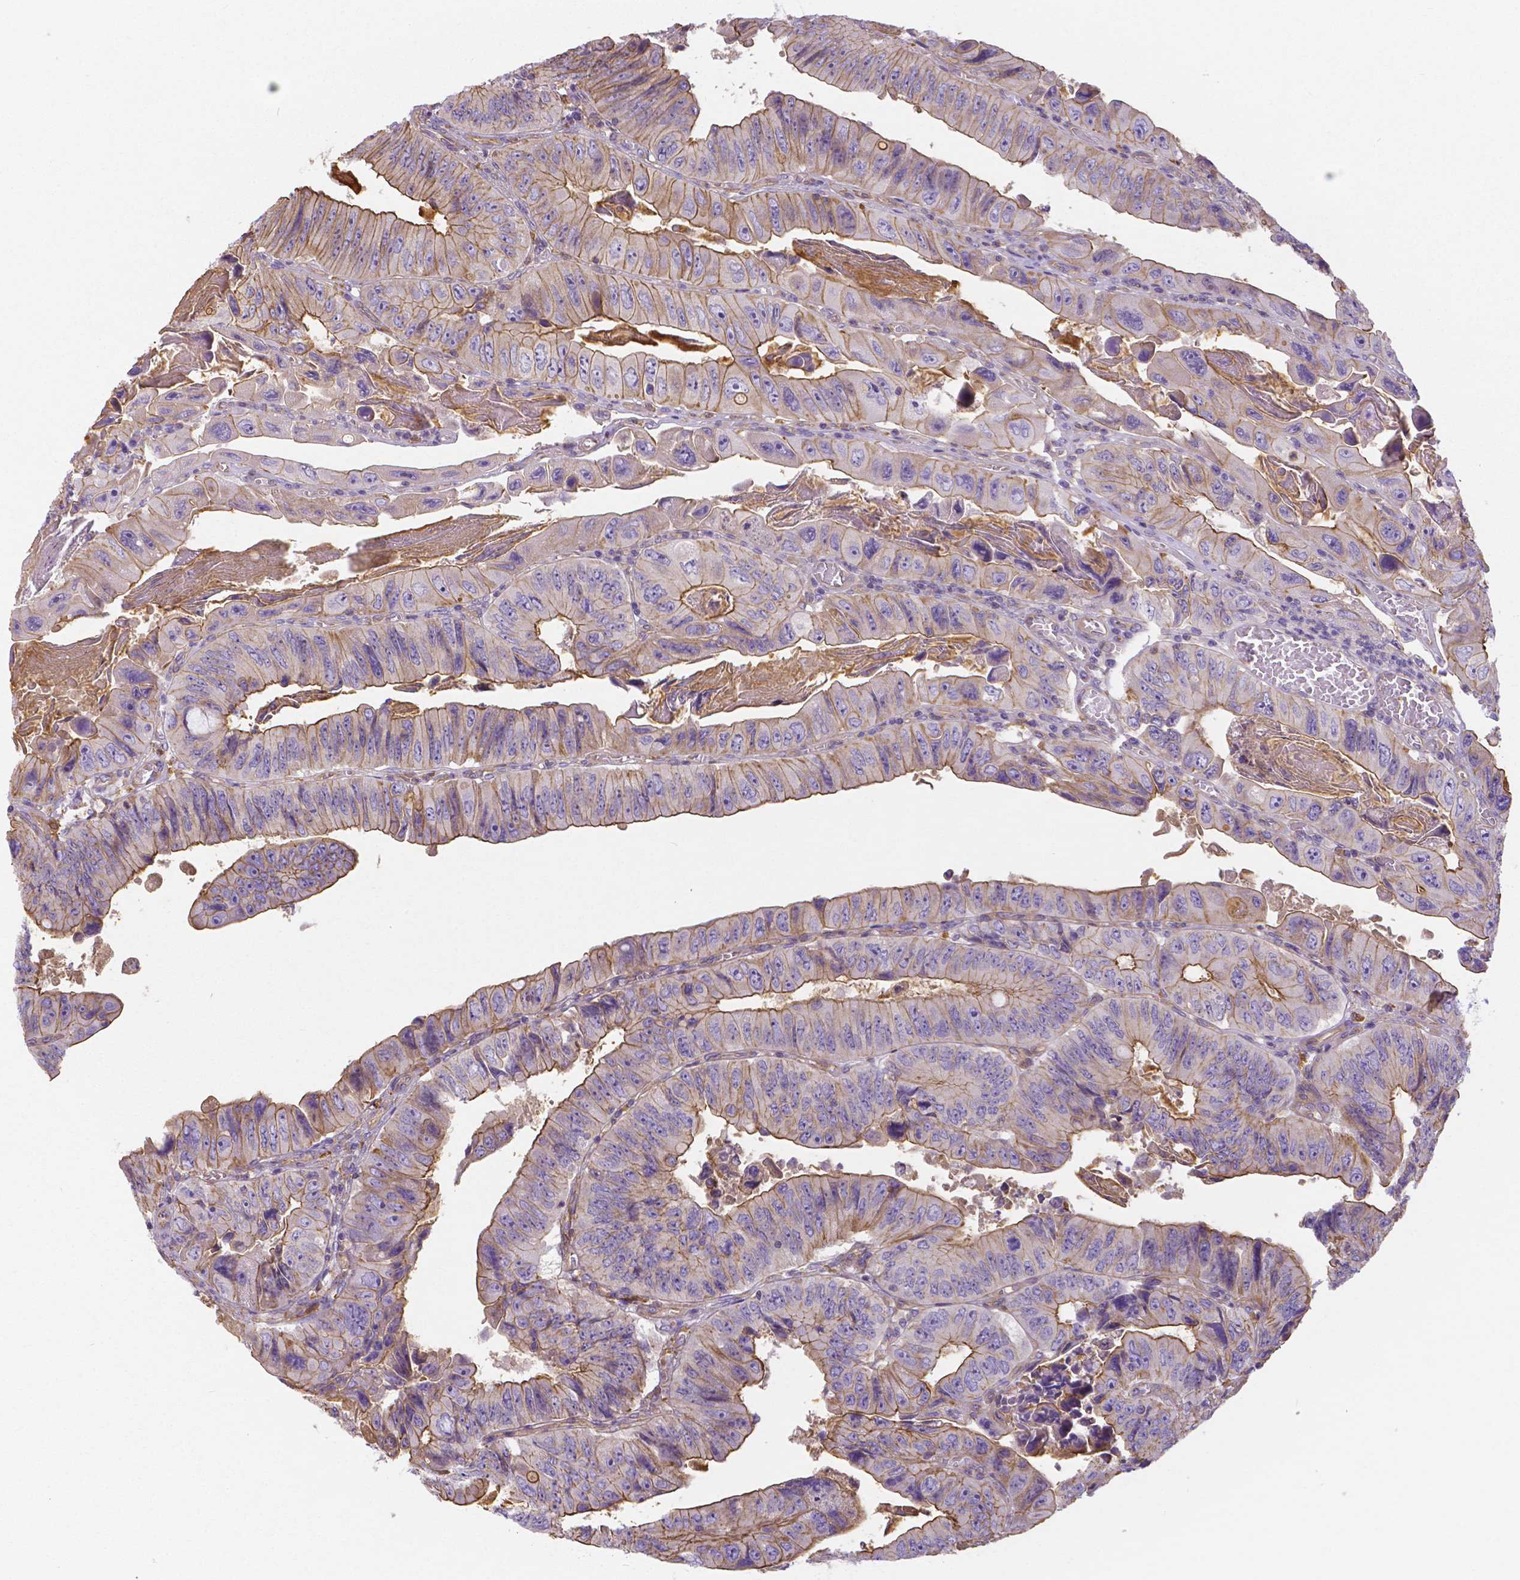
{"staining": {"intensity": "moderate", "quantity": "25%-75%", "location": "cytoplasmic/membranous"}, "tissue": "colorectal cancer", "cell_type": "Tumor cells", "image_type": "cancer", "snomed": [{"axis": "morphology", "description": "Adenocarcinoma, NOS"}, {"axis": "topography", "description": "Colon"}], "caption": "Immunohistochemistry (IHC) staining of adenocarcinoma (colorectal), which exhibits medium levels of moderate cytoplasmic/membranous expression in approximately 25%-75% of tumor cells indicating moderate cytoplasmic/membranous protein positivity. The staining was performed using DAB (brown) for protein detection and nuclei were counterstained in hematoxylin (blue).", "gene": "CRMP1", "patient": {"sex": "female", "age": 84}}